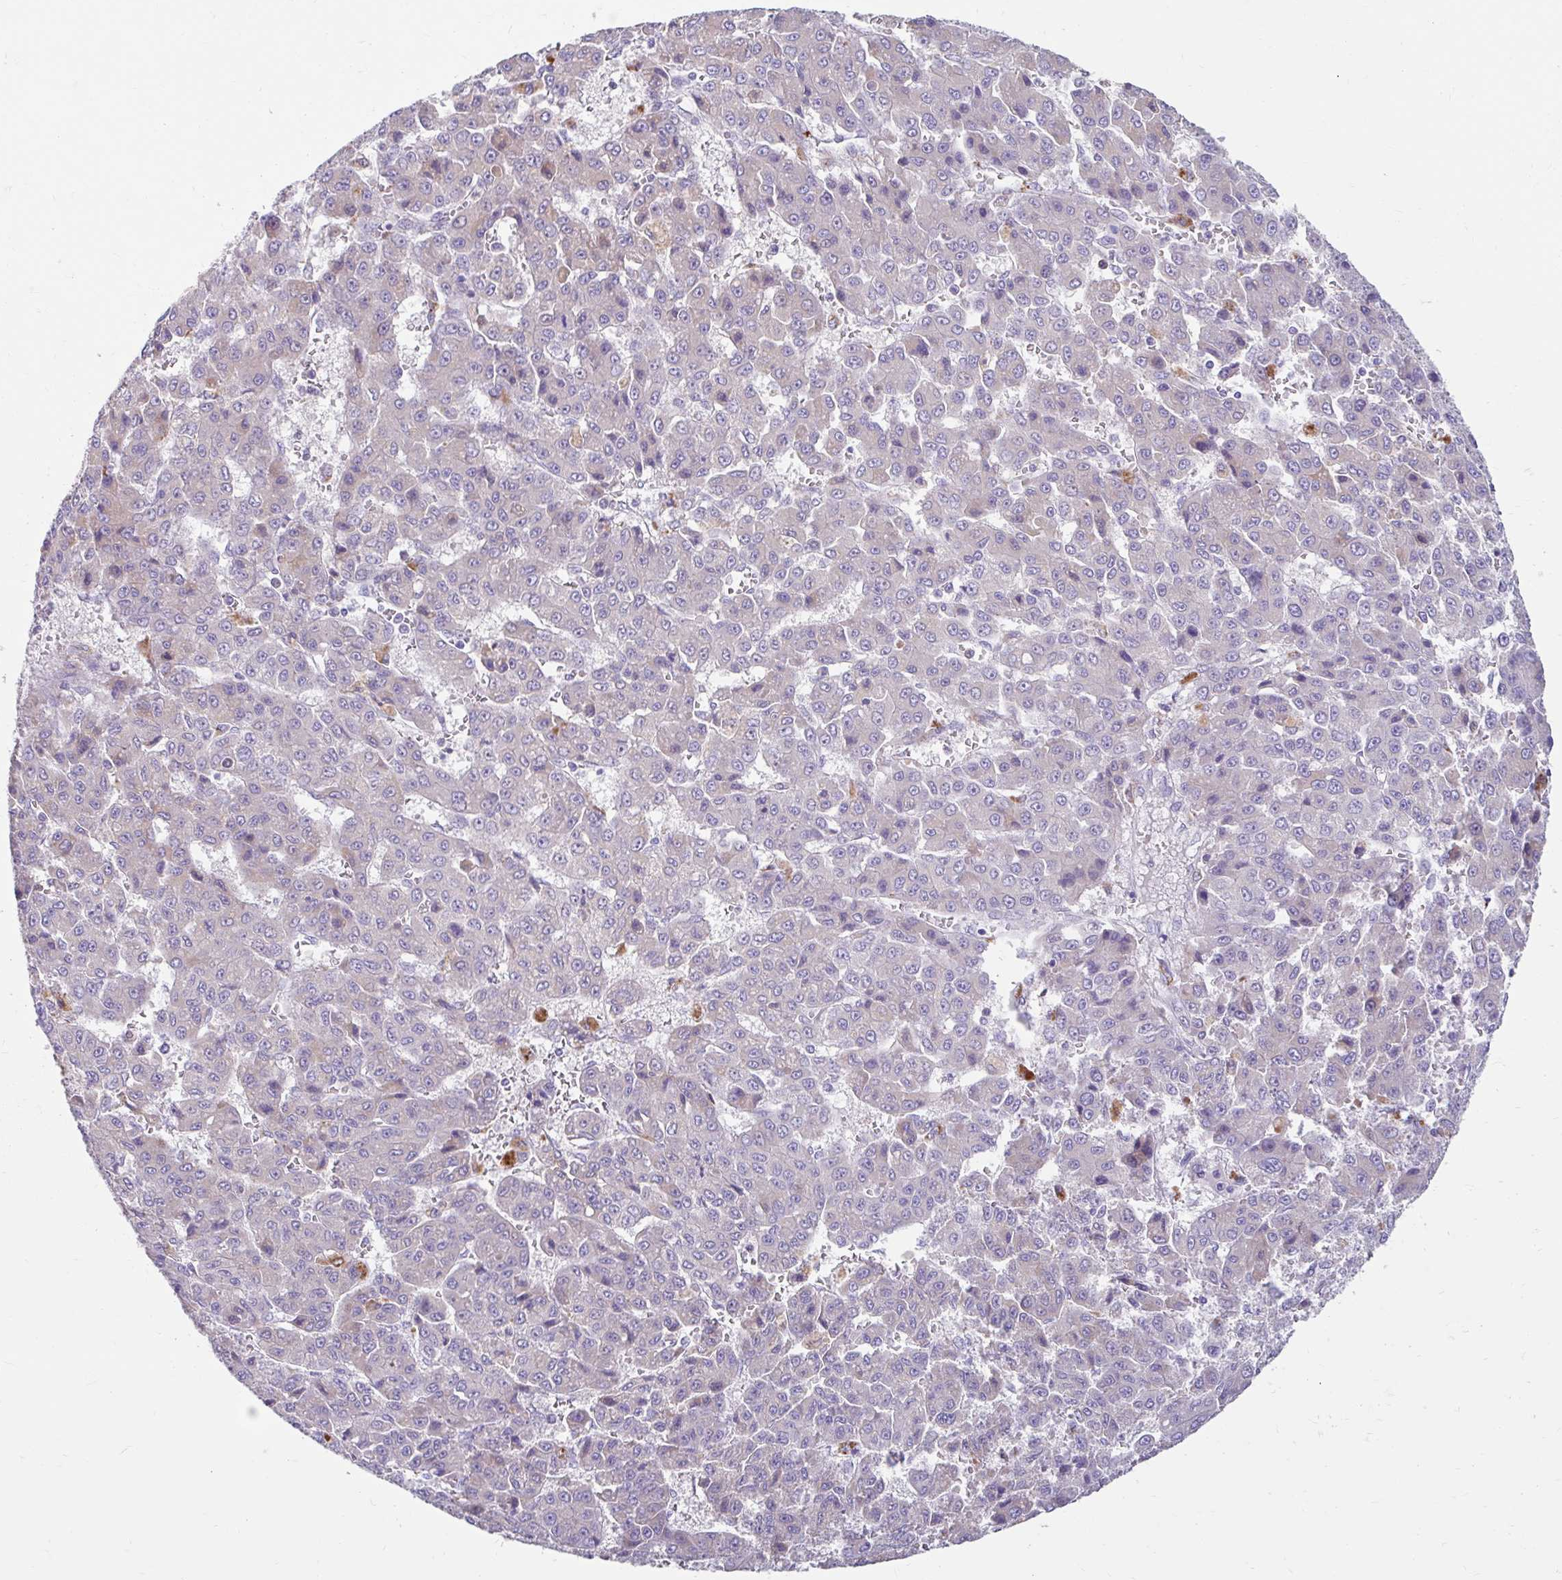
{"staining": {"intensity": "negative", "quantity": "none", "location": "none"}, "tissue": "liver cancer", "cell_type": "Tumor cells", "image_type": "cancer", "snomed": [{"axis": "morphology", "description": "Carcinoma, Hepatocellular, NOS"}, {"axis": "topography", "description": "Liver"}], "caption": "Liver cancer (hepatocellular carcinoma) was stained to show a protein in brown. There is no significant expression in tumor cells.", "gene": "ZNF33A", "patient": {"sex": "male", "age": 70}}